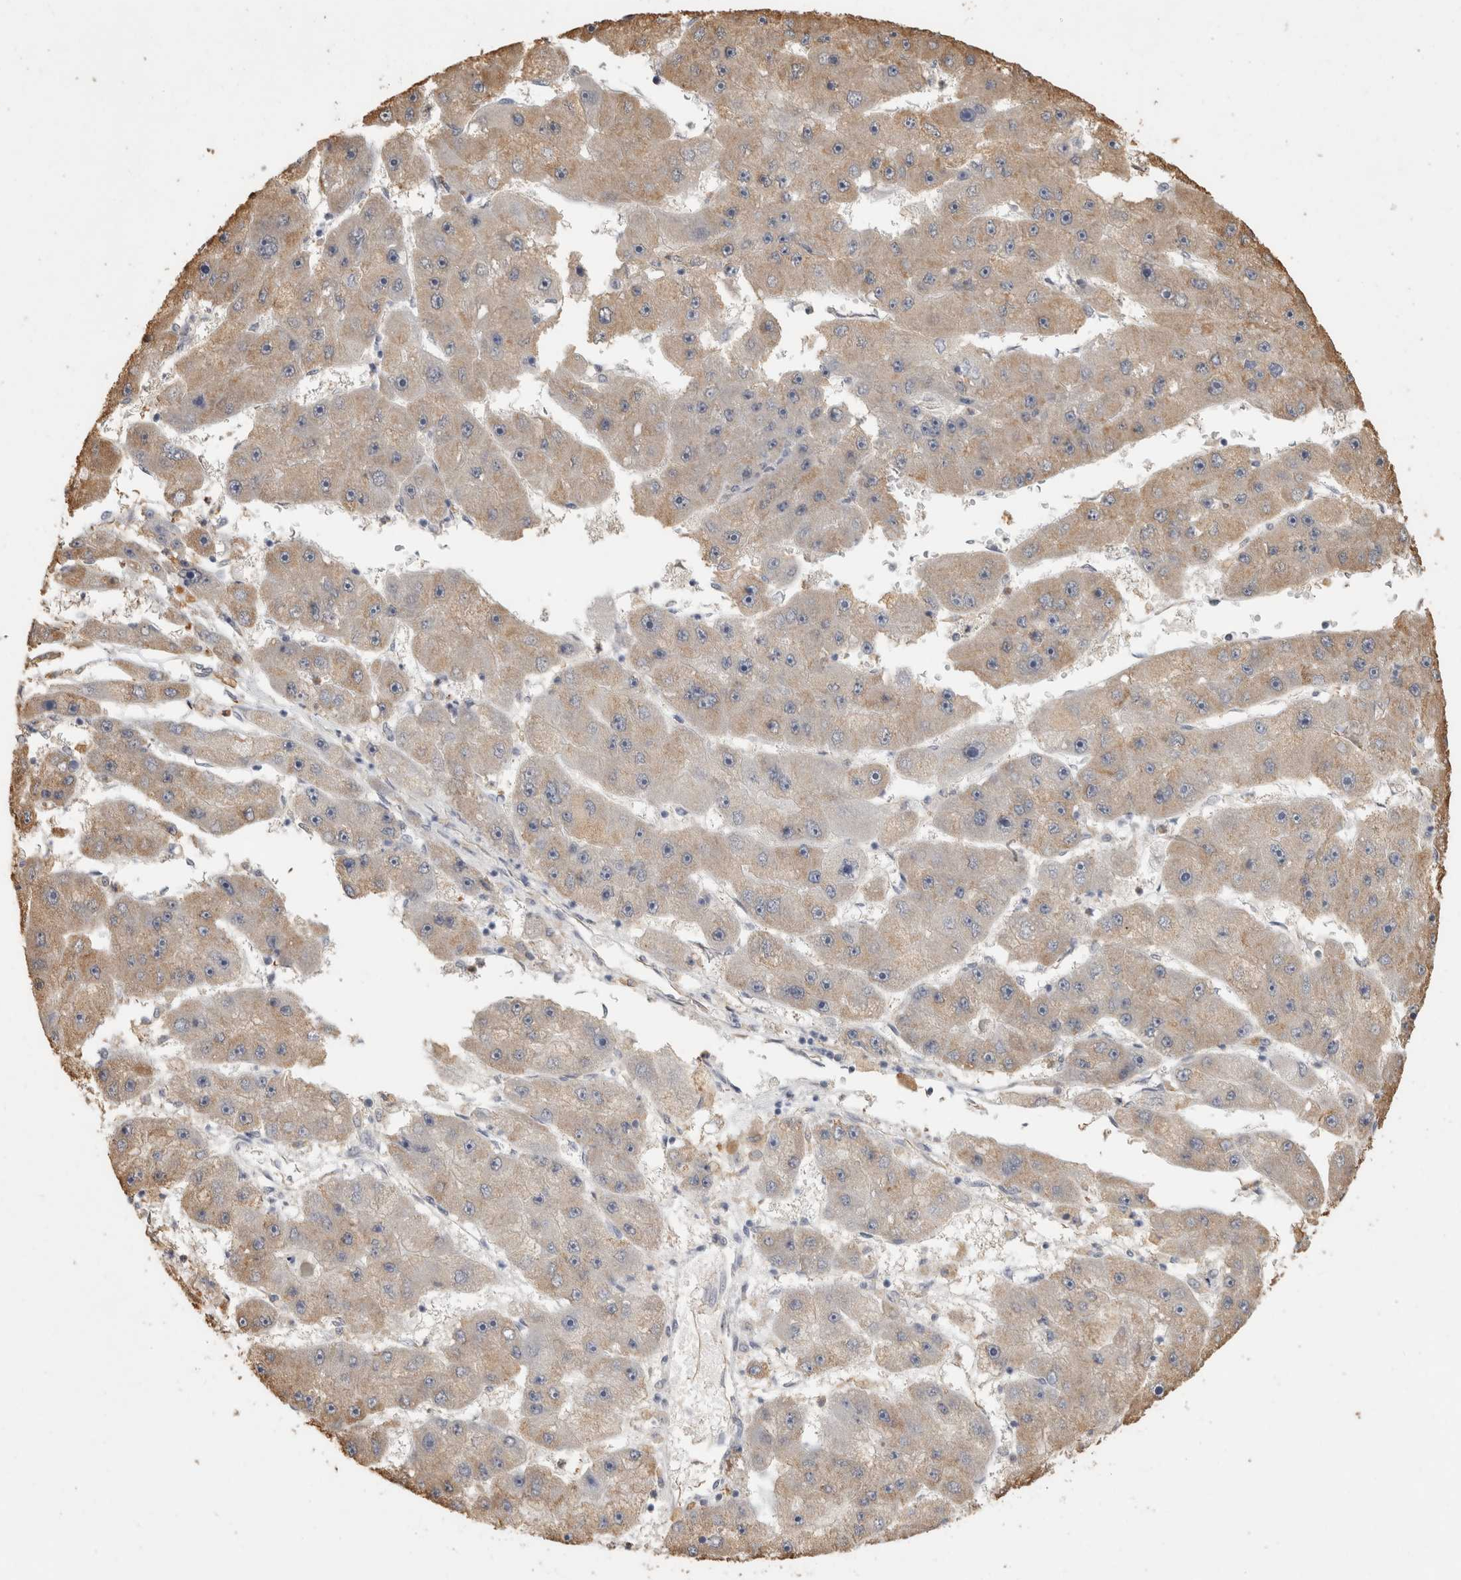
{"staining": {"intensity": "weak", "quantity": "<25%", "location": "cytoplasmic/membranous"}, "tissue": "liver cancer", "cell_type": "Tumor cells", "image_type": "cancer", "snomed": [{"axis": "morphology", "description": "Carcinoma, Hepatocellular, NOS"}, {"axis": "topography", "description": "Liver"}], "caption": "Immunohistochemical staining of liver cancer shows no significant staining in tumor cells. The staining was performed using DAB to visualize the protein expression in brown, while the nuclei were stained in blue with hematoxylin (Magnification: 20x).", "gene": "REPS2", "patient": {"sex": "female", "age": 61}}